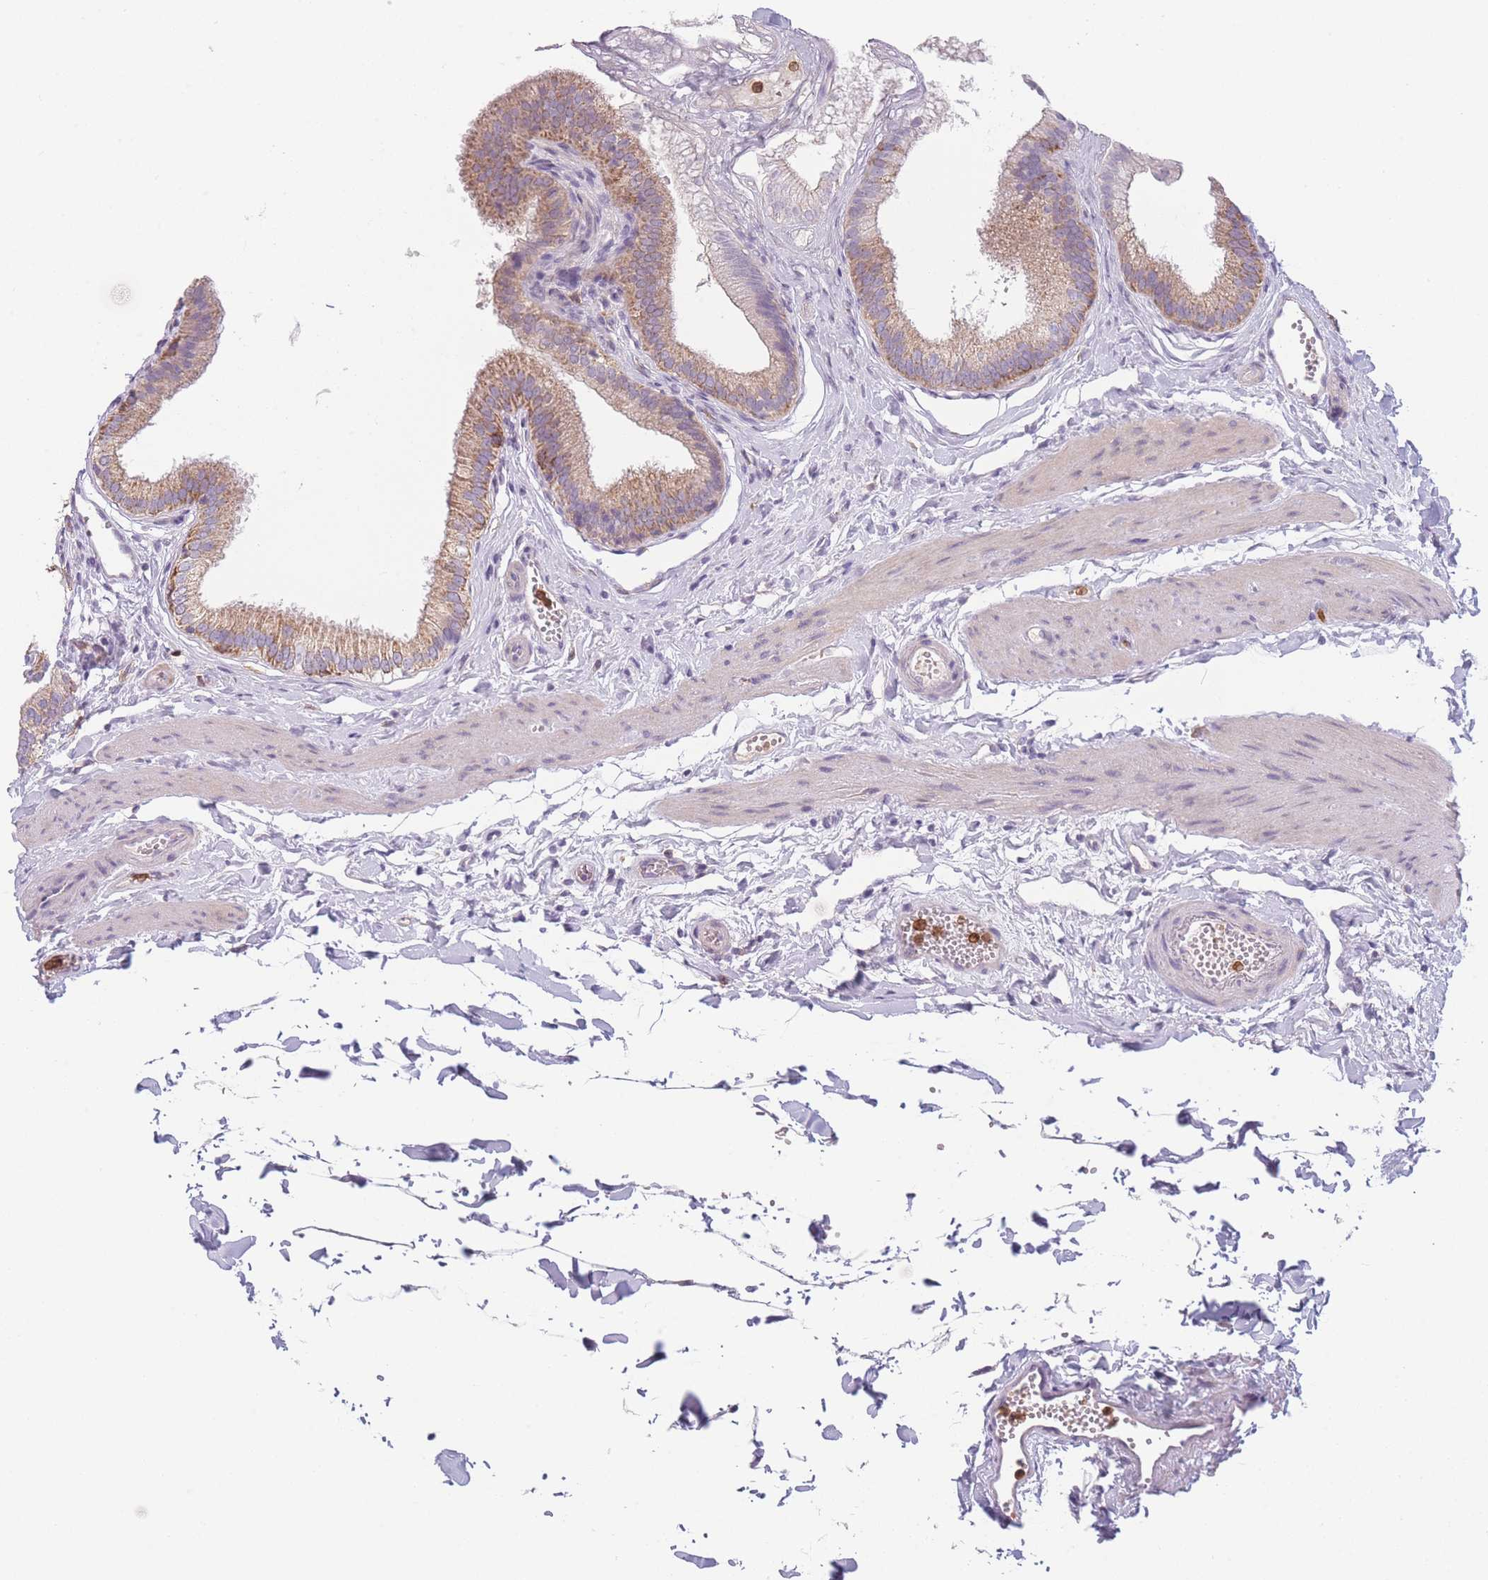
{"staining": {"intensity": "moderate", "quantity": ">75%", "location": "cytoplasmic/membranous"}, "tissue": "gallbladder", "cell_type": "Glandular cells", "image_type": "normal", "snomed": [{"axis": "morphology", "description": "Normal tissue, NOS"}, {"axis": "topography", "description": "Gallbladder"}], "caption": "Normal gallbladder exhibits moderate cytoplasmic/membranous positivity in approximately >75% of glandular cells, visualized by immunohistochemistry. Ihc stains the protein of interest in brown and the nuclei are stained blue.", "gene": "PRAM1", "patient": {"sex": "female", "age": 54}}